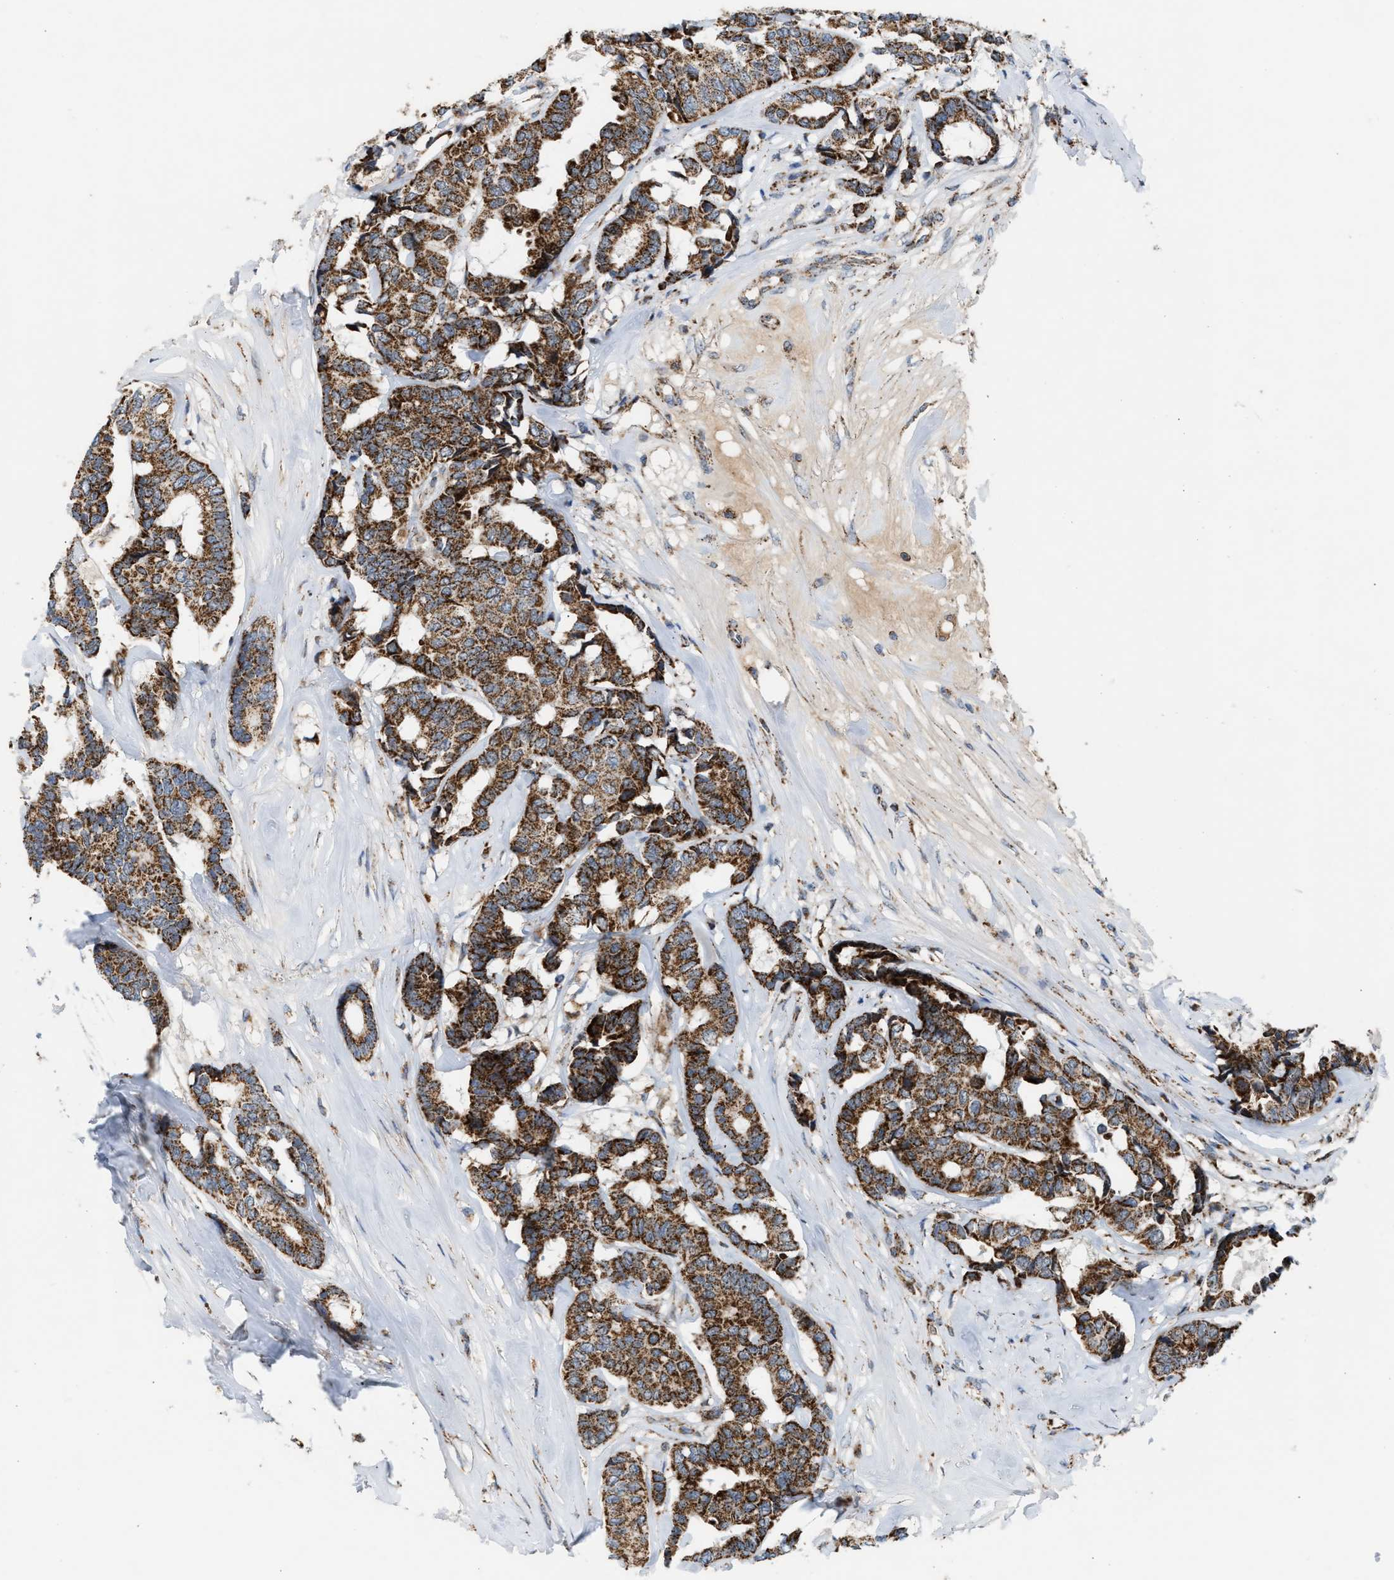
{"staining": {"intensity": "strong", "quantity": ">75%", "location": "cytoplasmic/membranous"}, "tissue": "breast cancer", "cell_type": "Tumor cells", "image_type": "cancer", "snomed": [{"axis": "morphology", "description": "Duct carcinoma"}, {"axis": "topography", "description": "Breast"}], "caption": "Protein staining shows strong cytoplasmic/membranous expression in about >75% of tumor cells in breast cancer.", "gene": "PMPCA", "patient": {"sex": "female", "age": 87}}